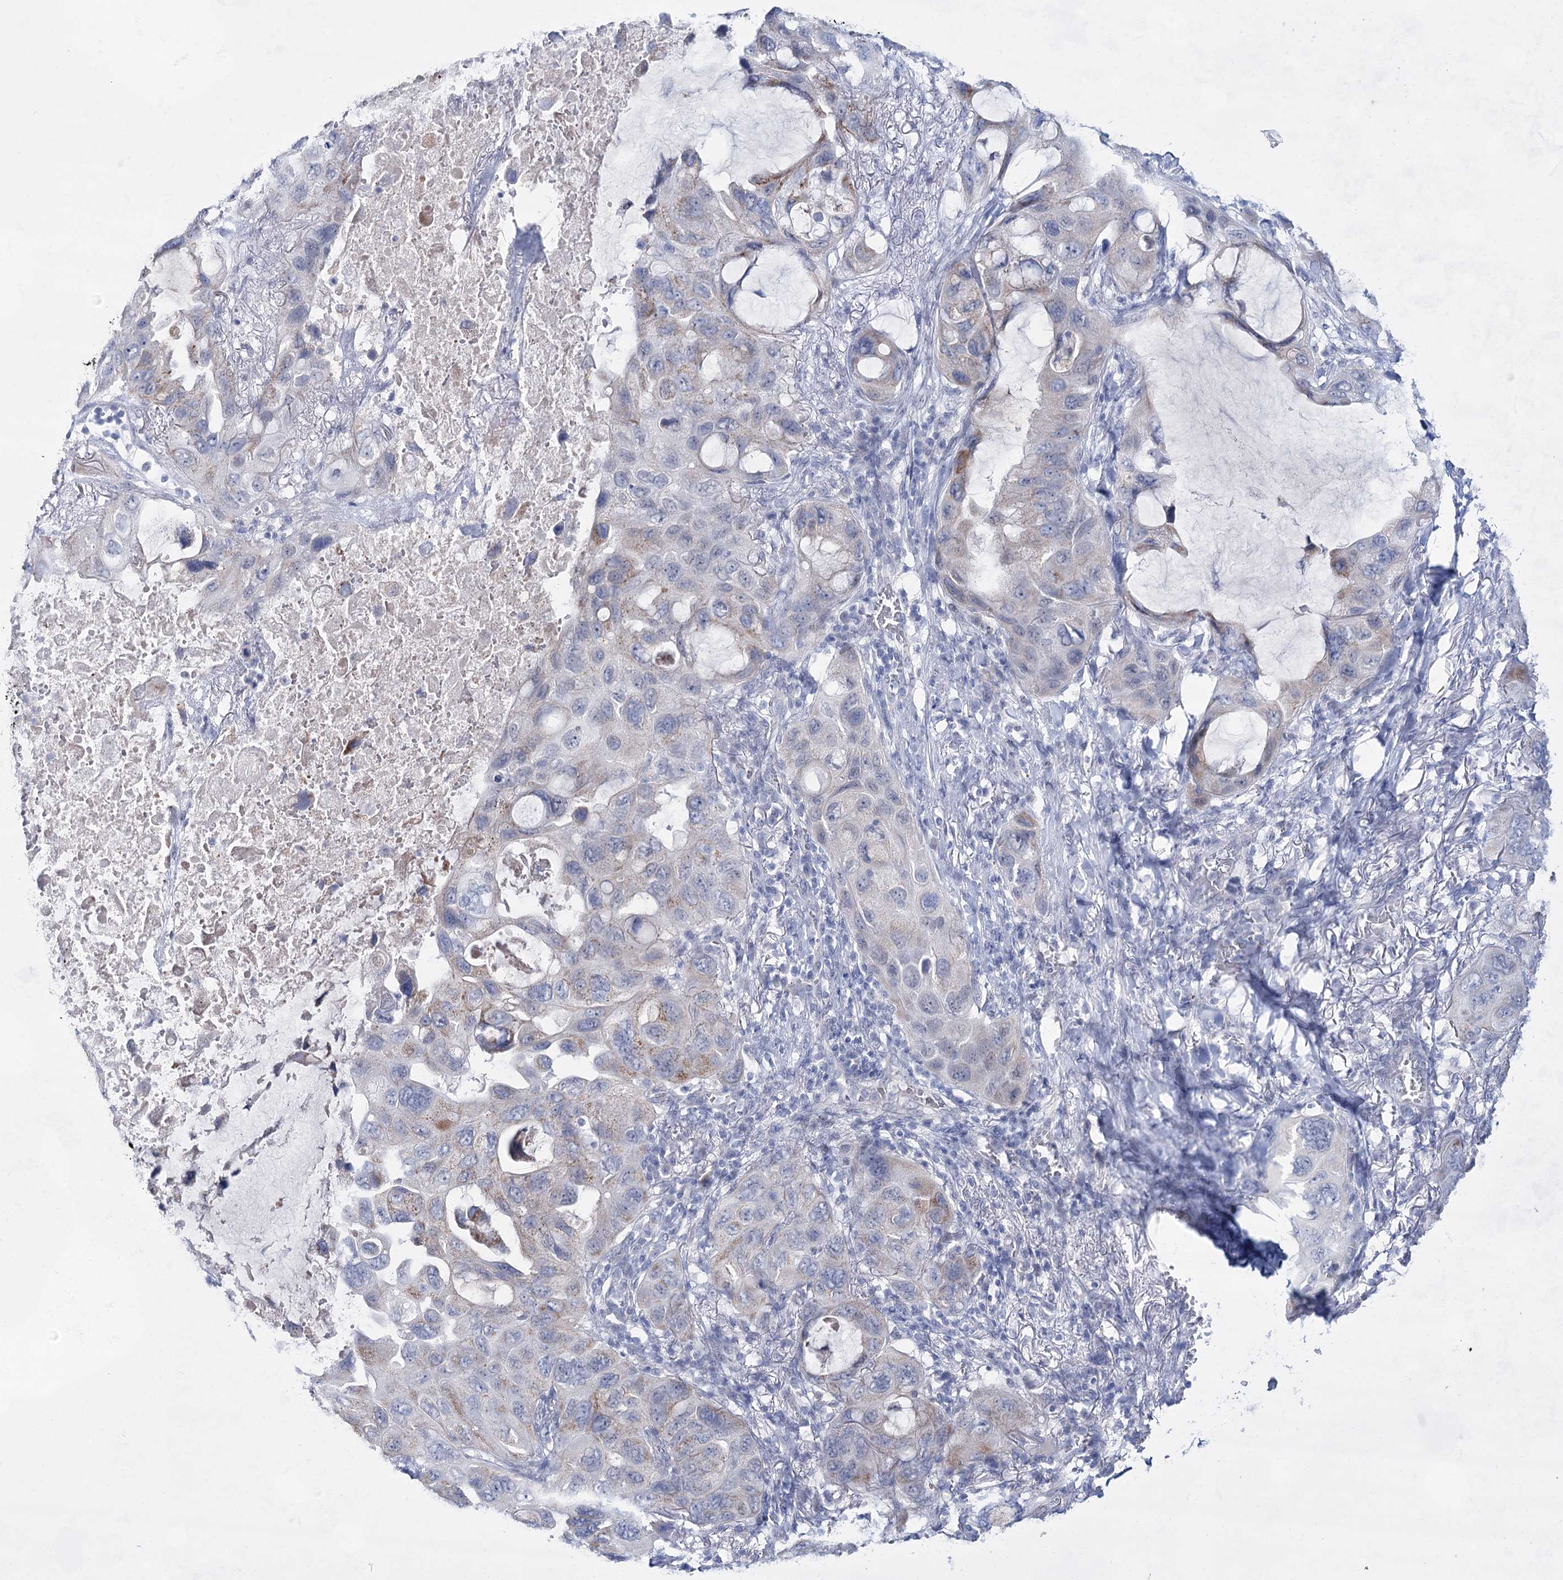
{"staining": {"intensity": "weak", "quantity": "<25%", "location": "cytoplasmic/membranous"}, "tissue": "lung cancer", "cell_type": "Tumor cells", "image_type": "cancer", "snomed": [{"axis": "morphology", "description": "Squamous cell carcinoma, NOS"}, {"axis": "topography", "description": "Lung"}], "caption": "DAB immunohistochemical staining of human lung squamous cell carcinoma demonstrates no significant expression in tumor cells.", "gene": "BPHL", "patient": {"sex": "female", "age": 73}}